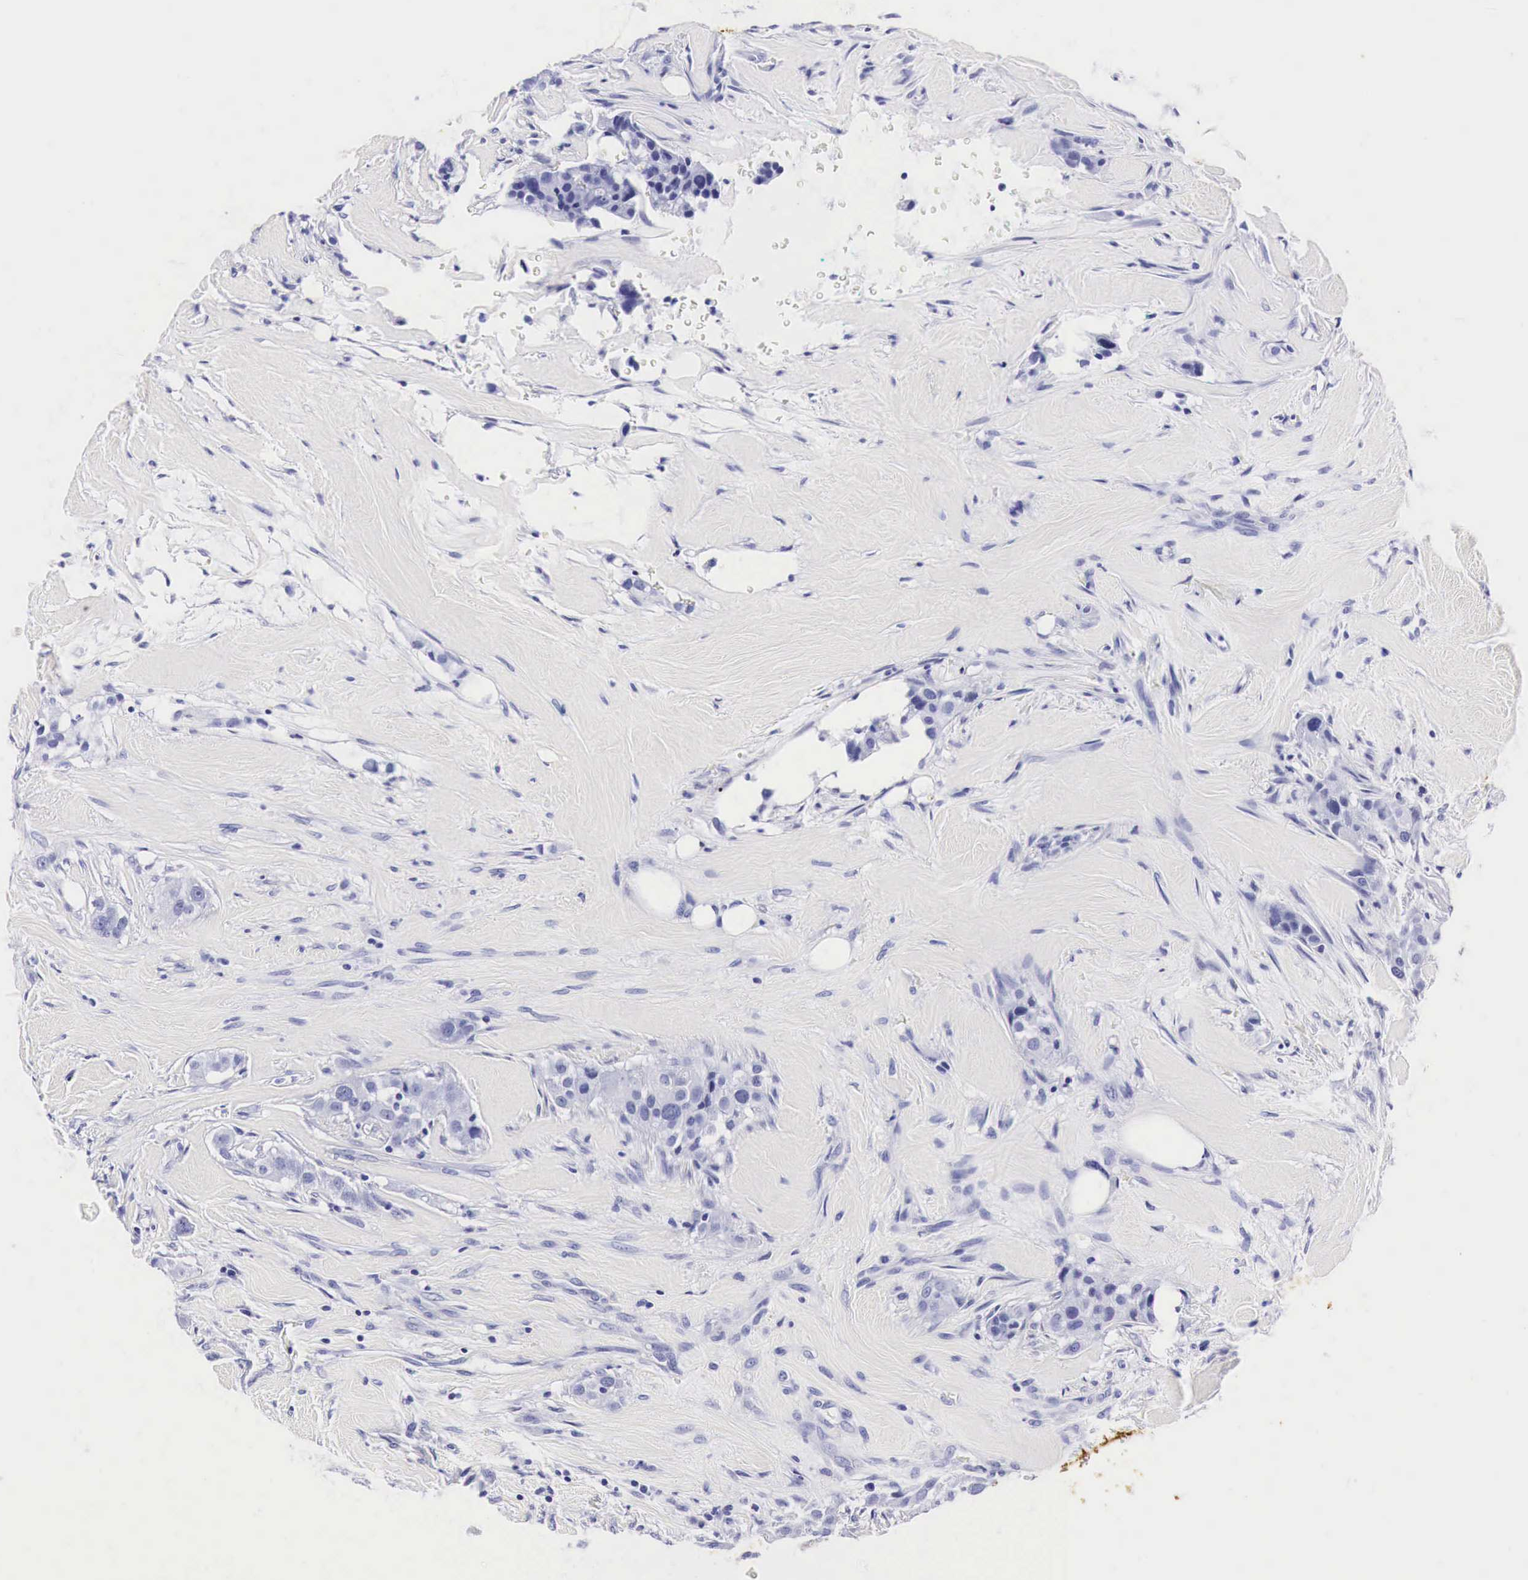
{"staining": {"intensity": "negative", "quantity": "none", "location": "none"}, "tissue": "breast cancer", "cell_type": "Tumor cells", "image_type": "cancer", "snomed": [{"axis": "morphology", "description": "Duct carcinoma"}, {"axis": "topography", "description": "Breast"}], "caption": "DAB (3,3'-diaminobenzidine) immunohistochemical staining of human breast cancer (intraductal carcinoma) shows no significant staining in tumor cells.", "gene": "ACP3", "patient": {"sex": "female", "age": 45}}